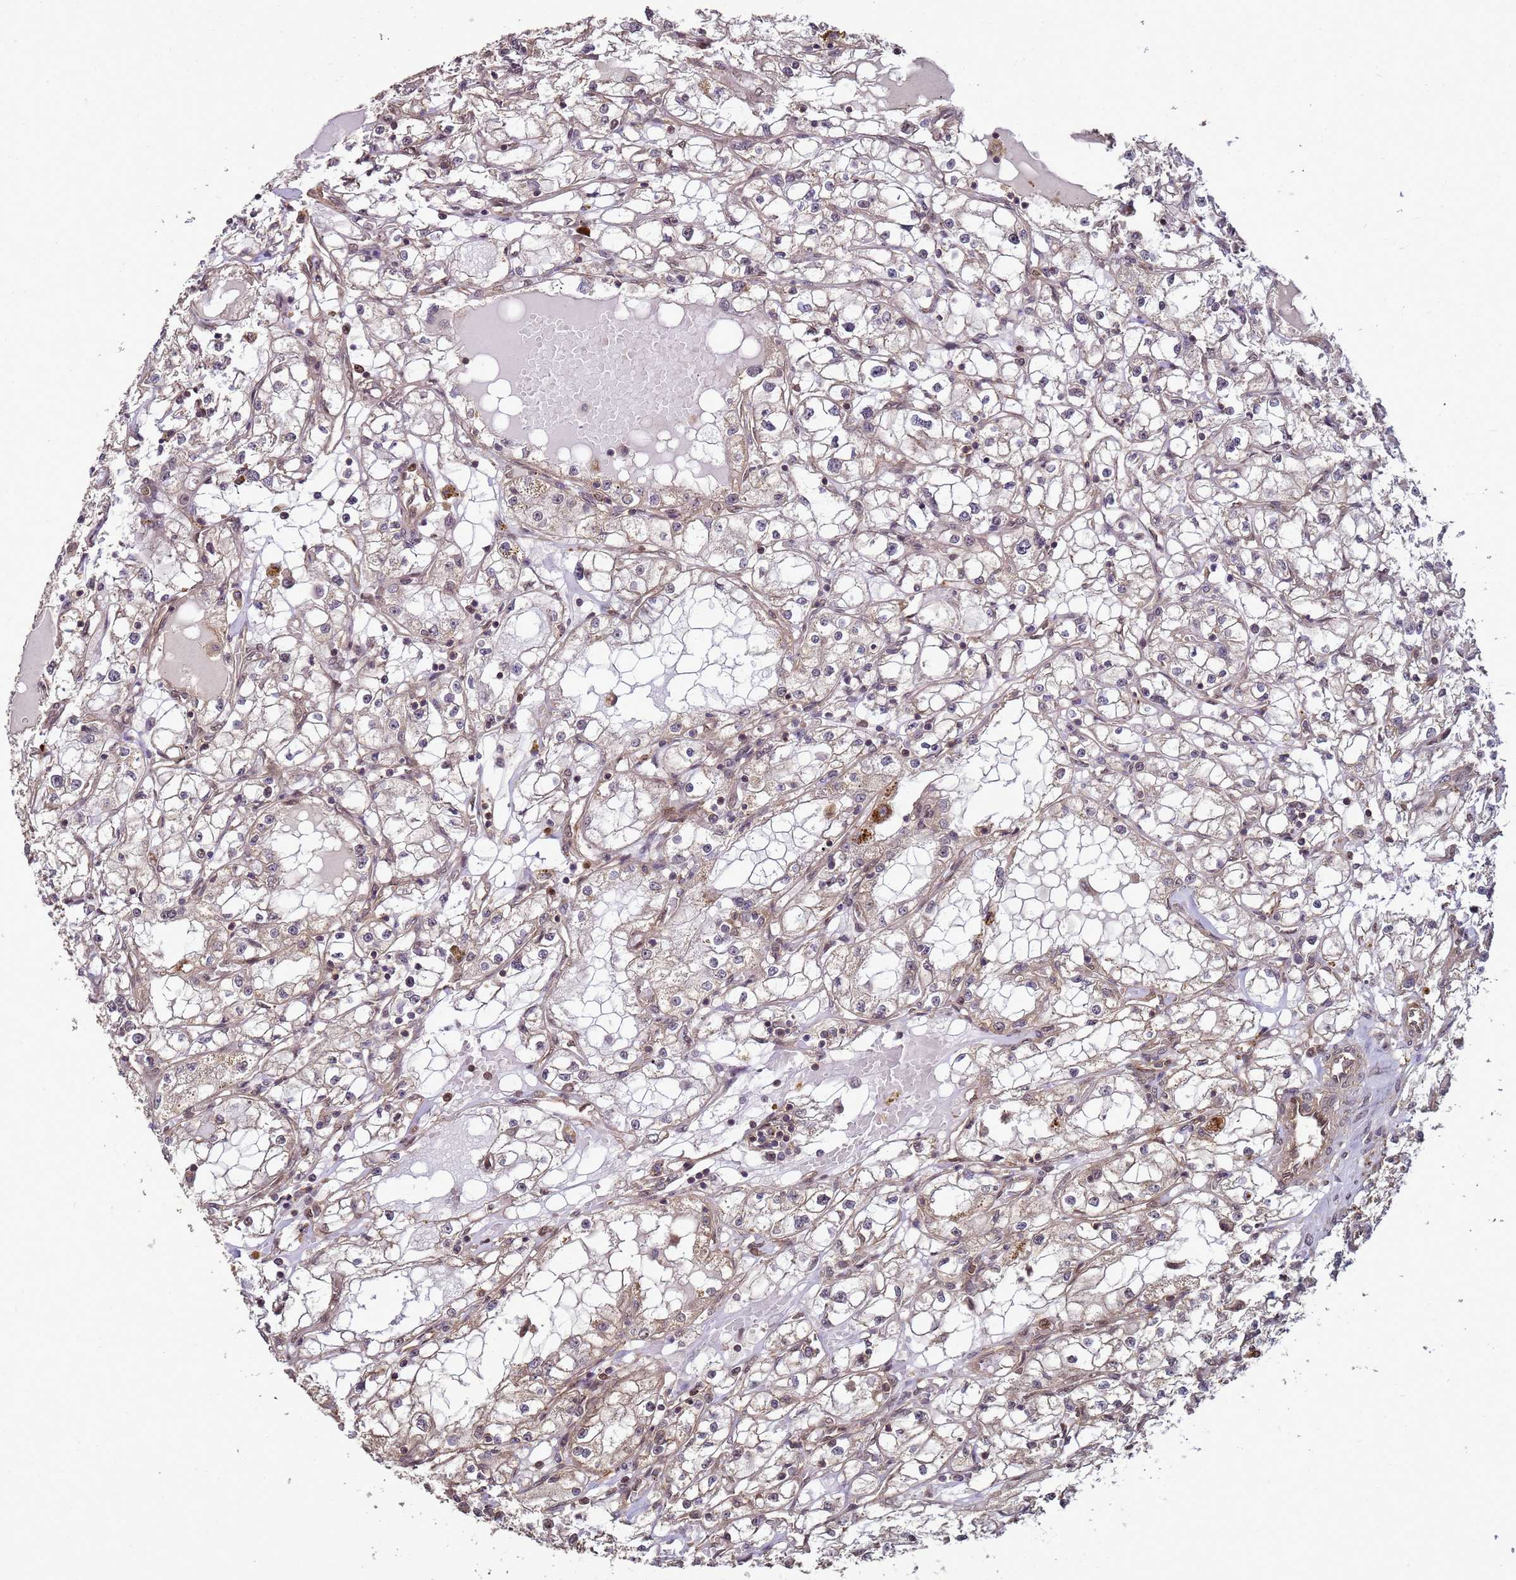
{"staining": {"intensity": "weak", "quantity": "<25%", "location": "nuclear"}, "tissue": "renal cancer", "cell_type": "Tumor cells", "image_type": "cancer", "snomed": [{"axis": "morphology", "description": "Adenocarcinoma, NOS"}, {"axis": "topography", "description": "Kidney"}], "caption": "The micrograph reveals no significant staining in tumor cells of adenocarcinoma (renal).", "gene": "CRBN", "patient": {"sex": "male", "age": 56}}